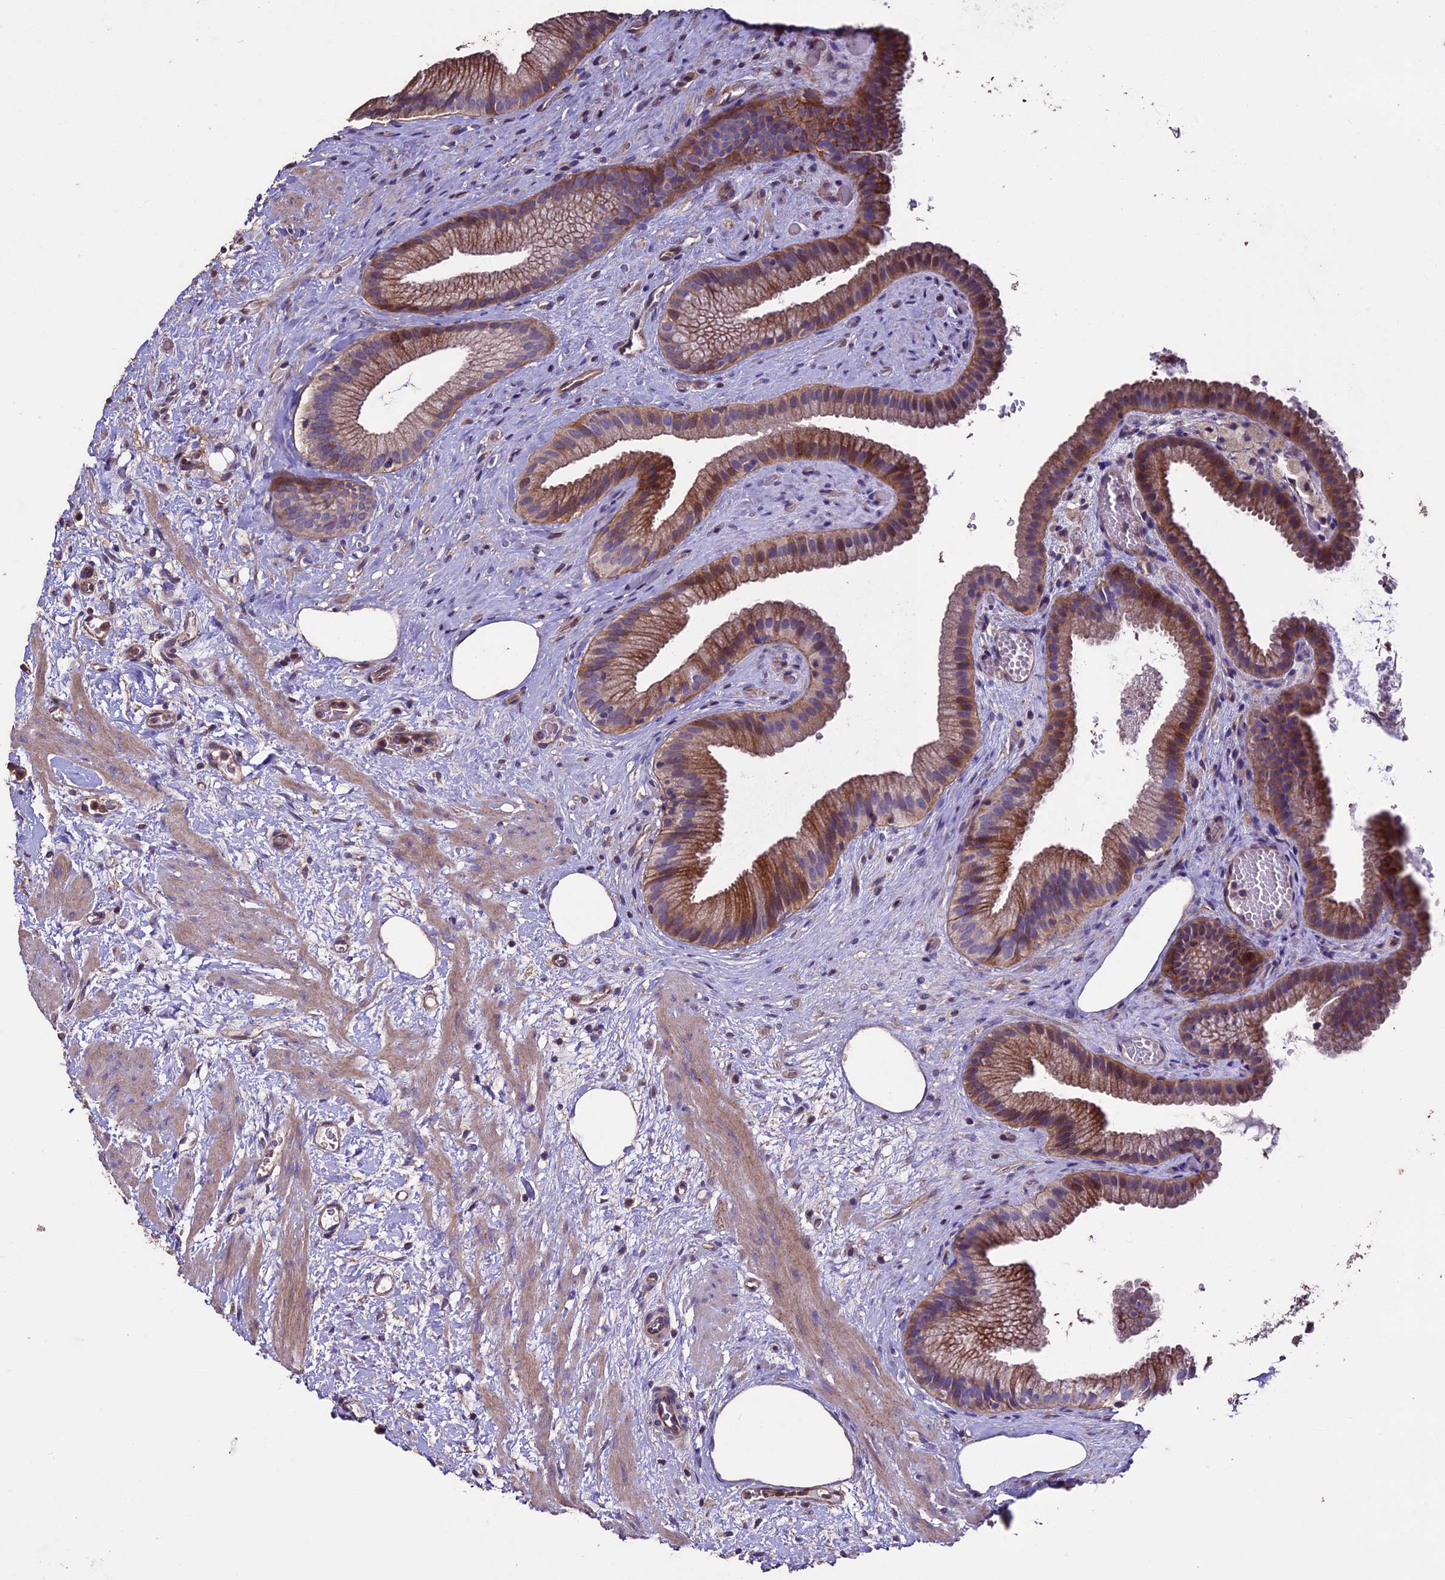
{"staining": {"intensity": "moderate", "quantity": ">75%", "location": "cytoplasmic/membranous"}, "tissue": "gallbladder", "cell_type": "Glandular cells", "image_type": "normal", "snomed": [{"axis": "morphology", "description": "Normal tissue, NOS"}, {"axis": "morphology", "description": "Inflammation, NOS"}, {"axis": "topography", "description": "Gallbladder"}], "caption": "The photomicrograph shows staining of benign gallbladder, revealing moderate cytoplasmic/membranous protein positivity (brown color) within glandular cells.", "gene": "USB1", "patient": {"sex": "male", "age": 51}}